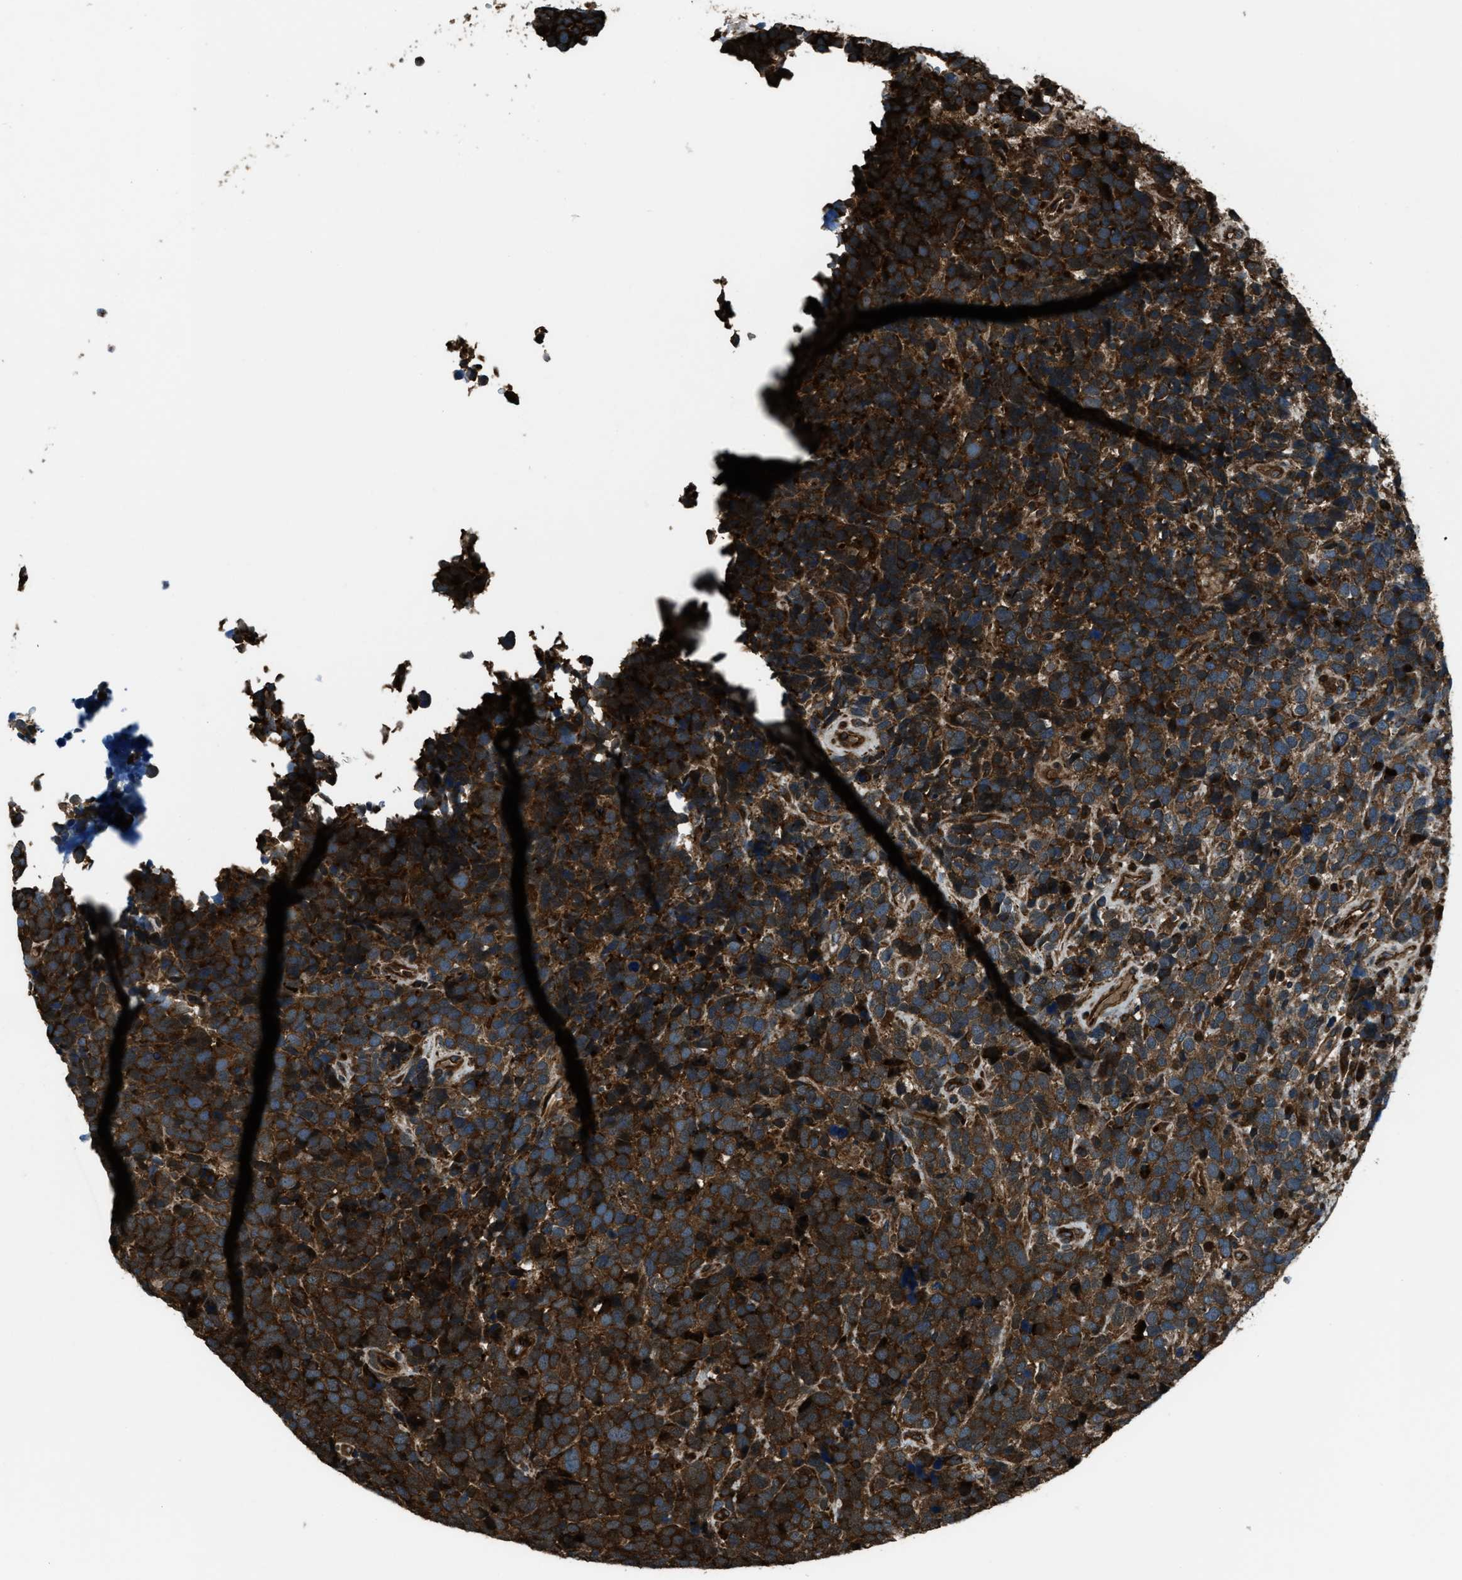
{"staining": {"intensity": "strong", "quantity": ">75%", "location": "cytoplasmic/membranous"}, "tissue": "urothelial cancer", "cell_type": "Tumor cells", "image_type": "cancer", "snomed": [{"axis": "morphology", "description": "Urothelial carcinoma, High grade"}, {"axis": "topography", "description": "Urinary bladder"}], "caption": "A brown stain labels strong cytoplasmic/membranous staining of a protein in urothelial cancer tumor cells. Using DAB (brown) and hematoxylin (blue) stains, captured at high magnification using brightfield microscopy.", "gene": "SNX30", "patient": {"sex": "female", "age": 82}}